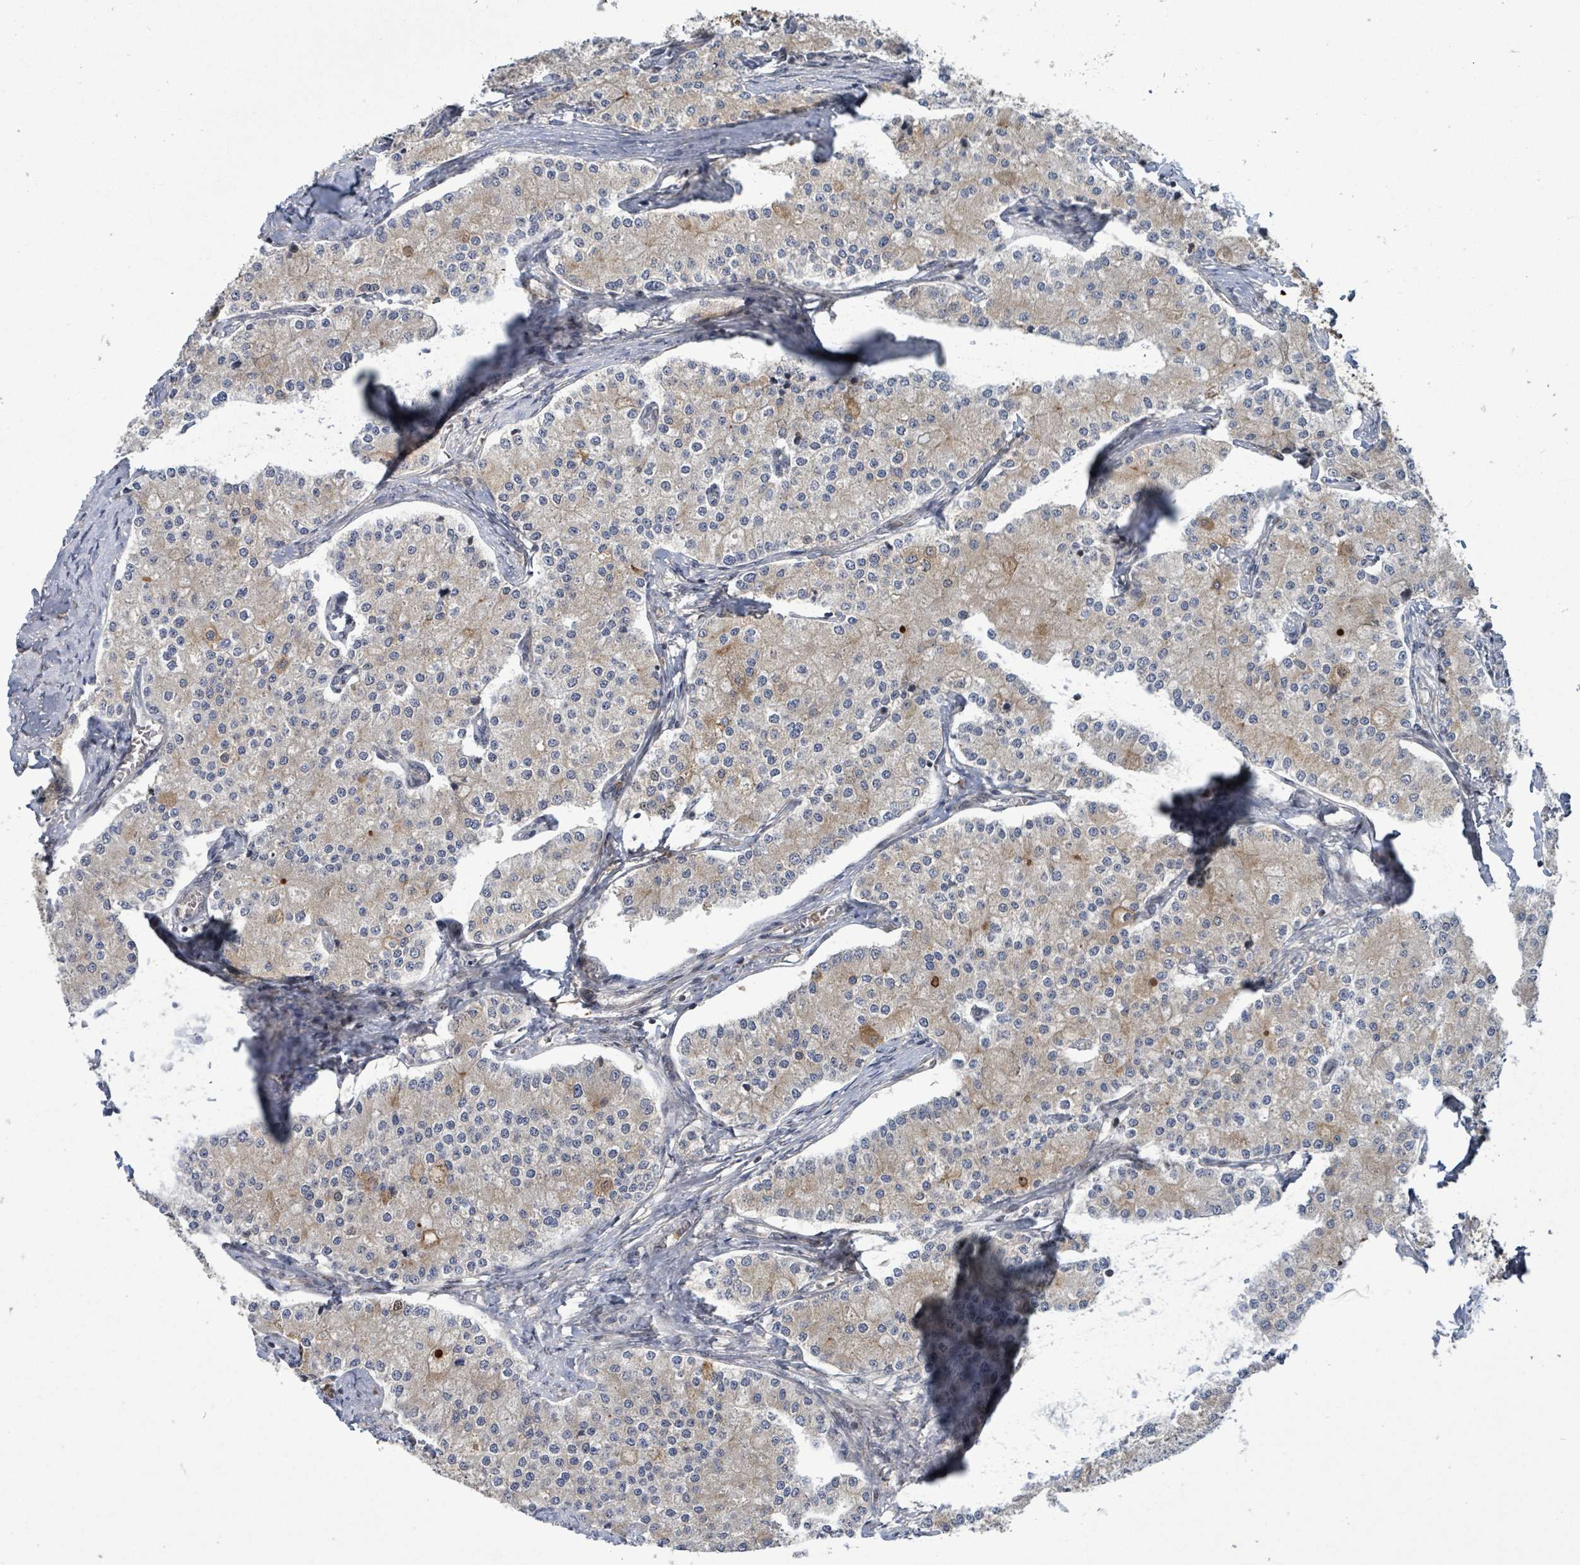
{"staining": {"intensity": "weak", "quantity": "<25%", "location": "cytoplasmic/membranous"}, "tissue": "carcinoid", "cell_type": "Tumor cells", "image_type": "cancer", "snomed": [{"axis": "morphology", "description": "Carcinoid, malignant, NOS"}, {"axis": "topography", "description": "Colon"}], "caption": "IHC of human carcinoid (malignant) reveals no staining in tumor cells.", "gene": "FBXO6", "patient": {"sex": "female", "age": 52}}